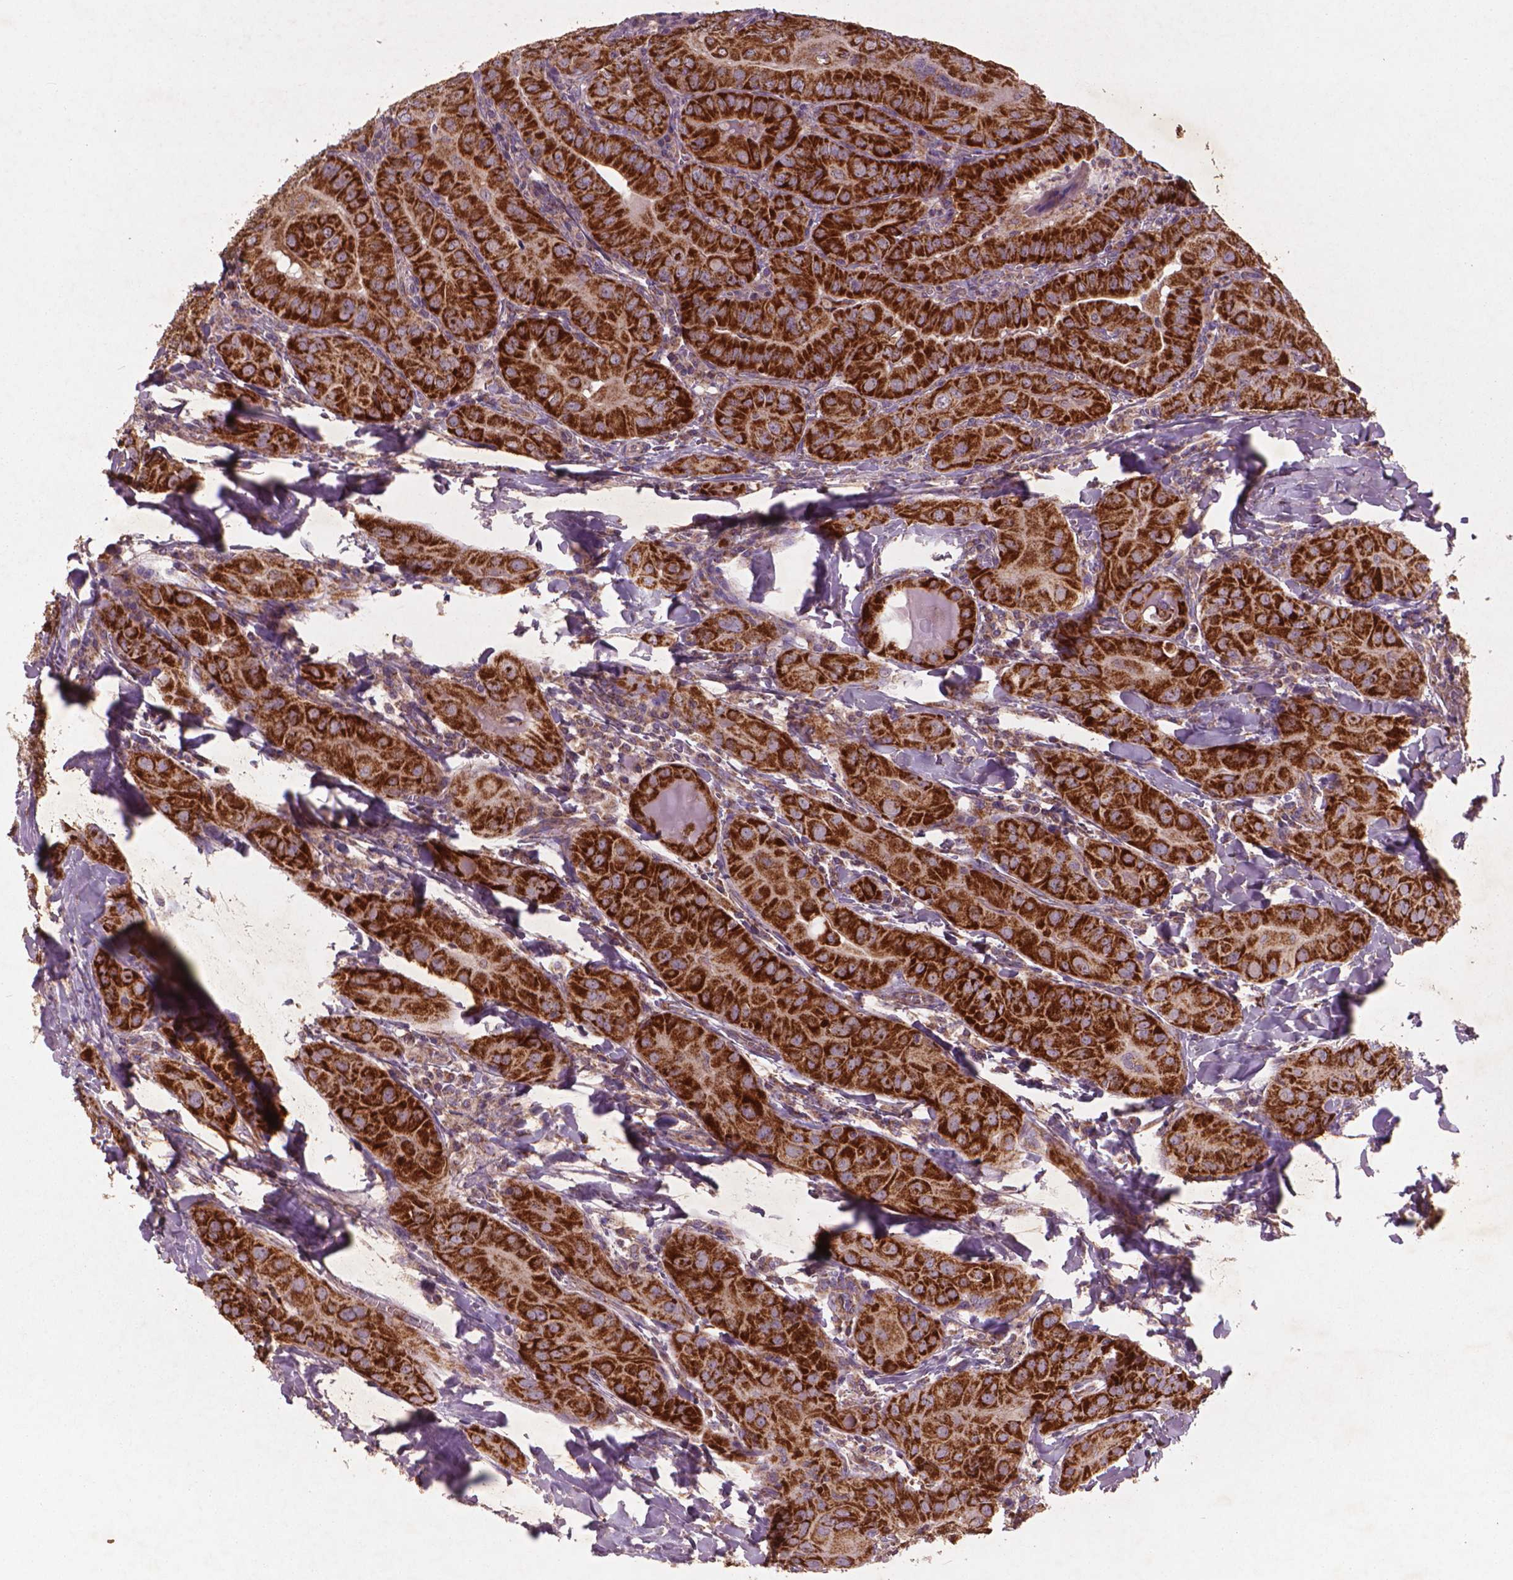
{"staining": {"intensity": "strong", "quantity": ">75%", "location": "cytoplasmic/membranous"}, "tissue": "thyroid cancer", "cell_type": "Tumor cells", "image_type": "cancer", "snomed": [{"axis": "morphology", "description": "Papillary adenocarcinoma, NOS"}, {"axis": "topography", "description": "Thyroid gland"}], "caption": "Immunohistochemistry image of neoplastic tissue: human papillary adenocarcinoma (thyroid) stained using immunohistochemistry displays high levels of strong protein expression localized specifically in the cytoplasmic/membranous of tumor cells, appearing as a cytoplasmic/membranous brown color.", "gene": "NLRX1", "patient": {"sex": "female", "age": 37}}